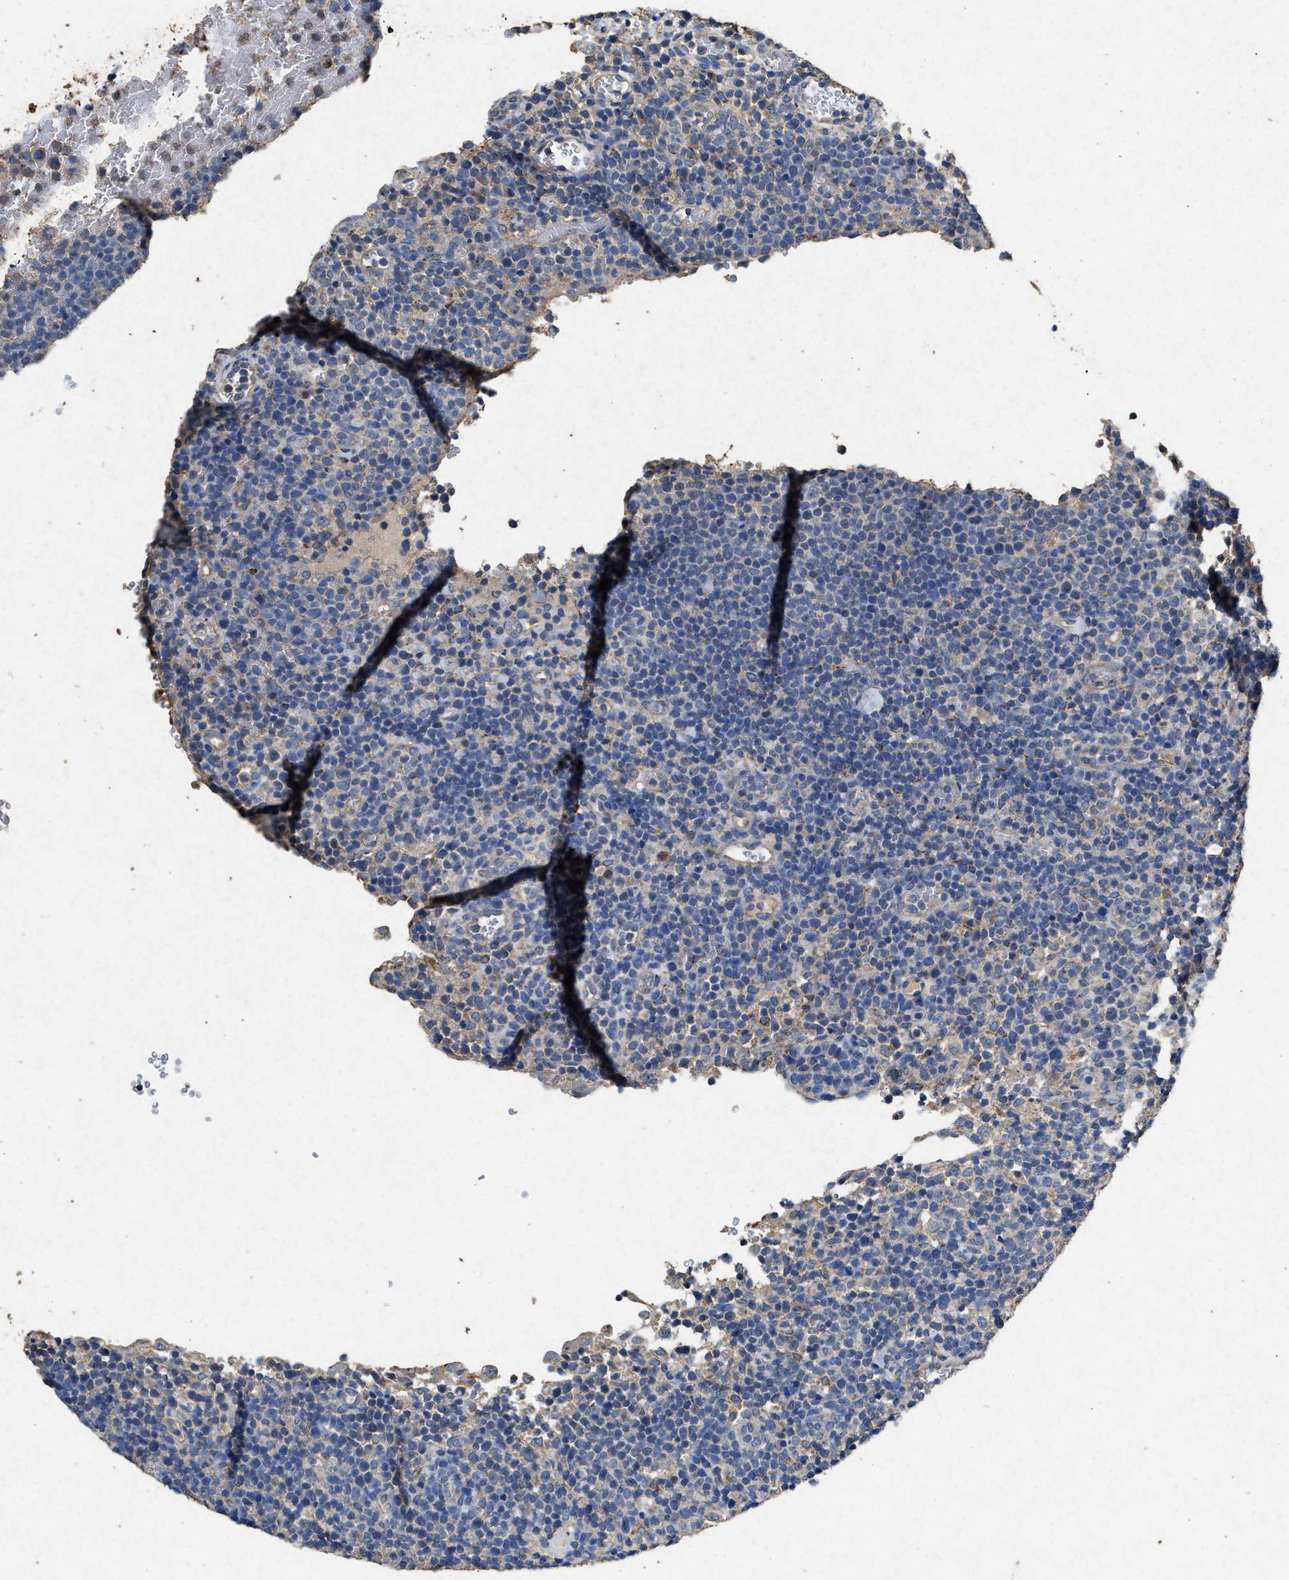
{"staining": {"intensity": "weak", "quantity": "<25%", "location": "cytoplasmic/membranous"}, "tissue": "lymphoma", "cell_type": "Tumor cells", "image_type": "cancer", "snomed": [{"axis": "morphology", "description": "Malignant lymphoma, non-Hodgkin's type, High grade"}, {"axis": "topography", "description": "Lymph node"}], "caption": "Immunohistochemistry (IHC) micrograph of neoplastic tissue: human lymphoma stained with DAB demonstrates no significant protein expression in tumor cells.", "gene": "CDK15", "patient": {"sex": "male", "age": 61}}